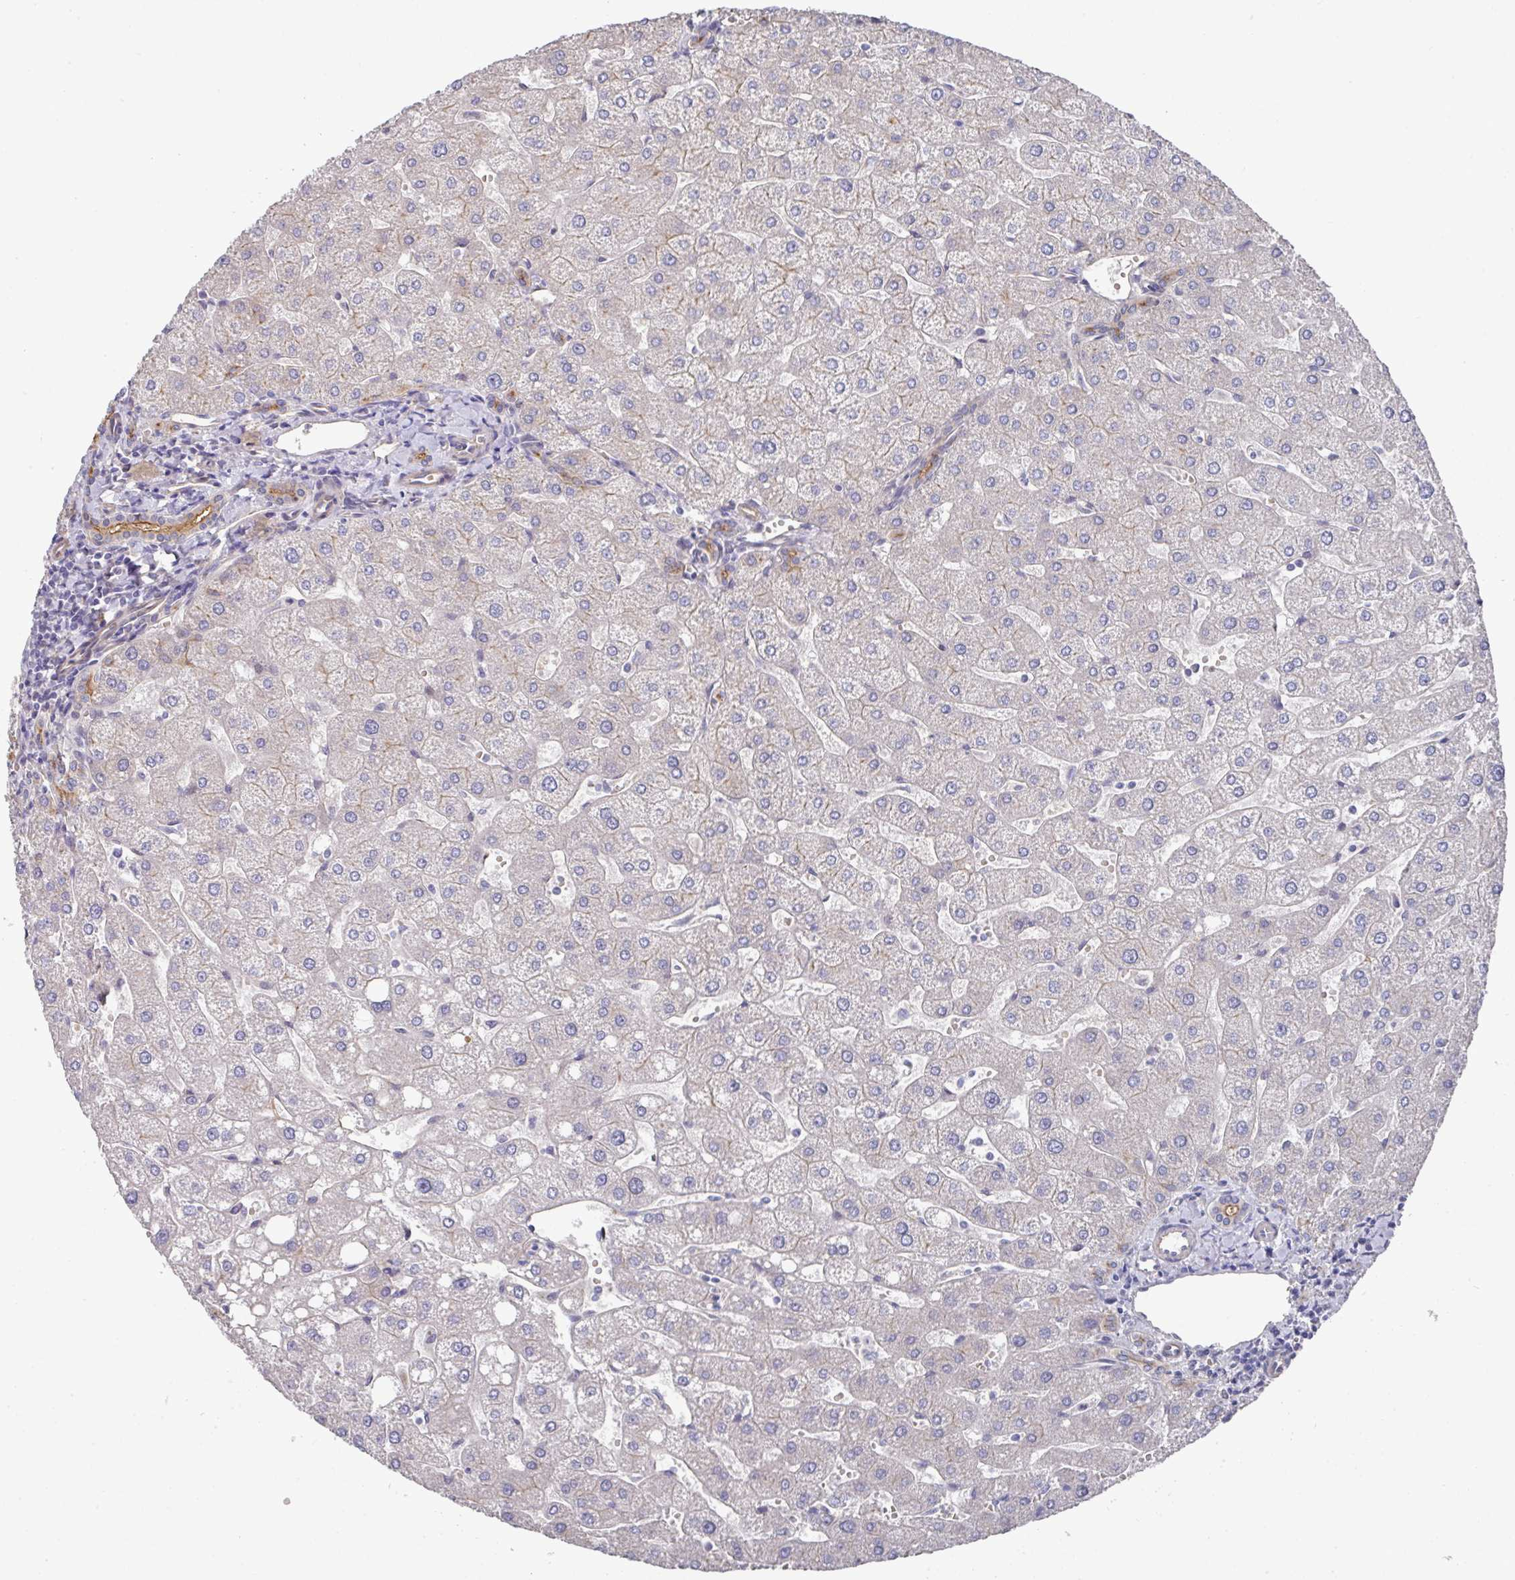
{"staining": {"intensity": "moderate", "quantity": ">75%", "location": "cytoplasmic/membranous"}, "tissue": "liver", "cell_type": "Cholangiocytes", "image_type": "normal", "snomed": [{"axis": "morphology", "description": "Normal tissue, NOS"}, {"axis": "topography", "description": "Liver"}], "caption": "Immunohistochemistry (DAB (3,3'-diaminobenzidine)) staining of benign human liver displays moderate cytoplasmic/membranous protein positivity in about >75% of cholangiocytes. (DAB (3,3'-diaminobenzidine) IHC with brightfield microscopy, high magnification).", "gene": "PRR5", "patient": {"sex": "male", "age": 67}}